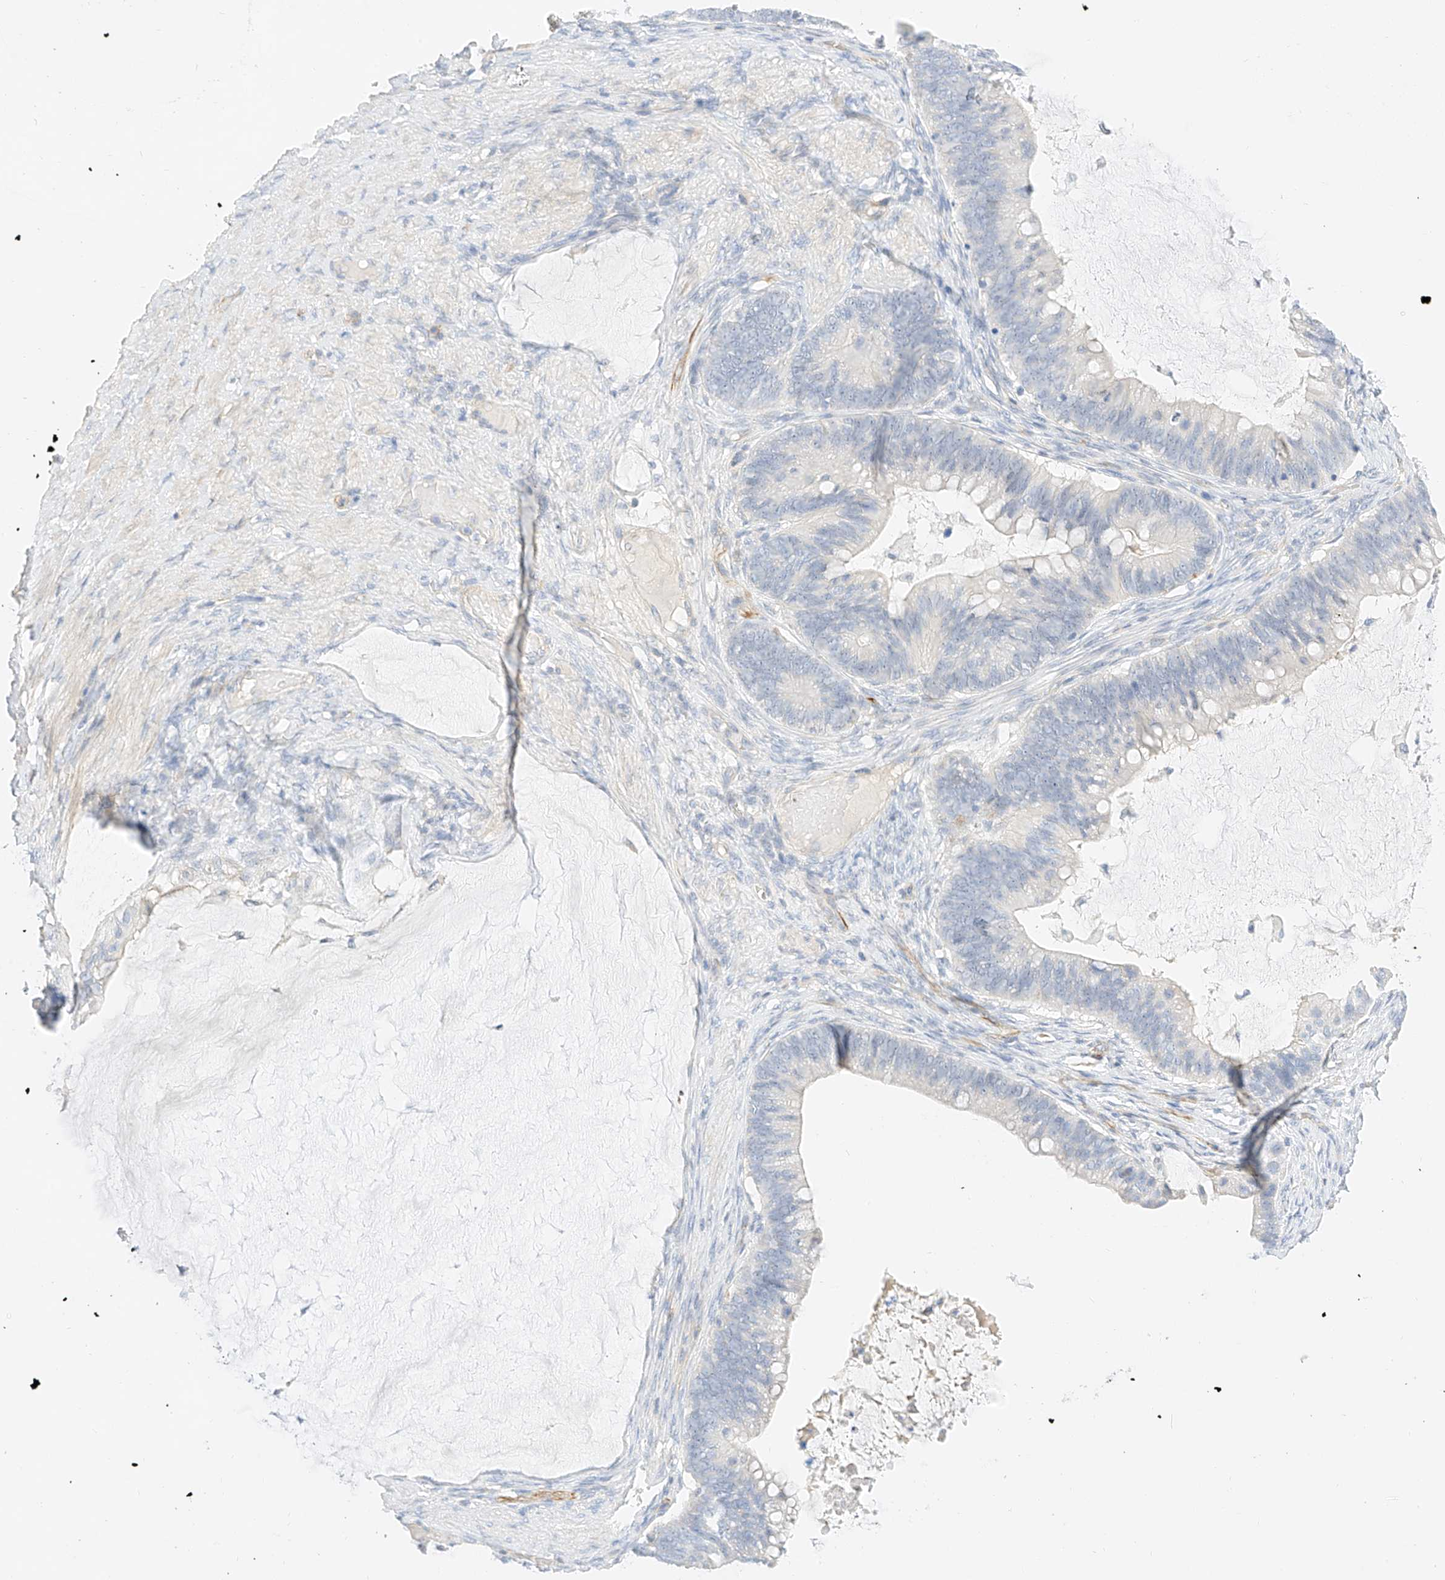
{"staining": {"intensity": "negative", "quantity": "none", "location": "none"}, "tissue": "ovarian cancer", "cell_type": "Tumor cells", "image_type": "cancer", "snomed": [{"axis": "morphology", "description": "Cystadenocarcinoma, mucinous, NOS"}, {"axis": "topography", "description": "Ovary"}], "caption": "This is an IHC micrograph of human mucinous cystadenocarcinoma (ovarian). There is no staining in tumor cells.", "gene": "CDCP2", "patient": {"sex": "female", "age": 61}}